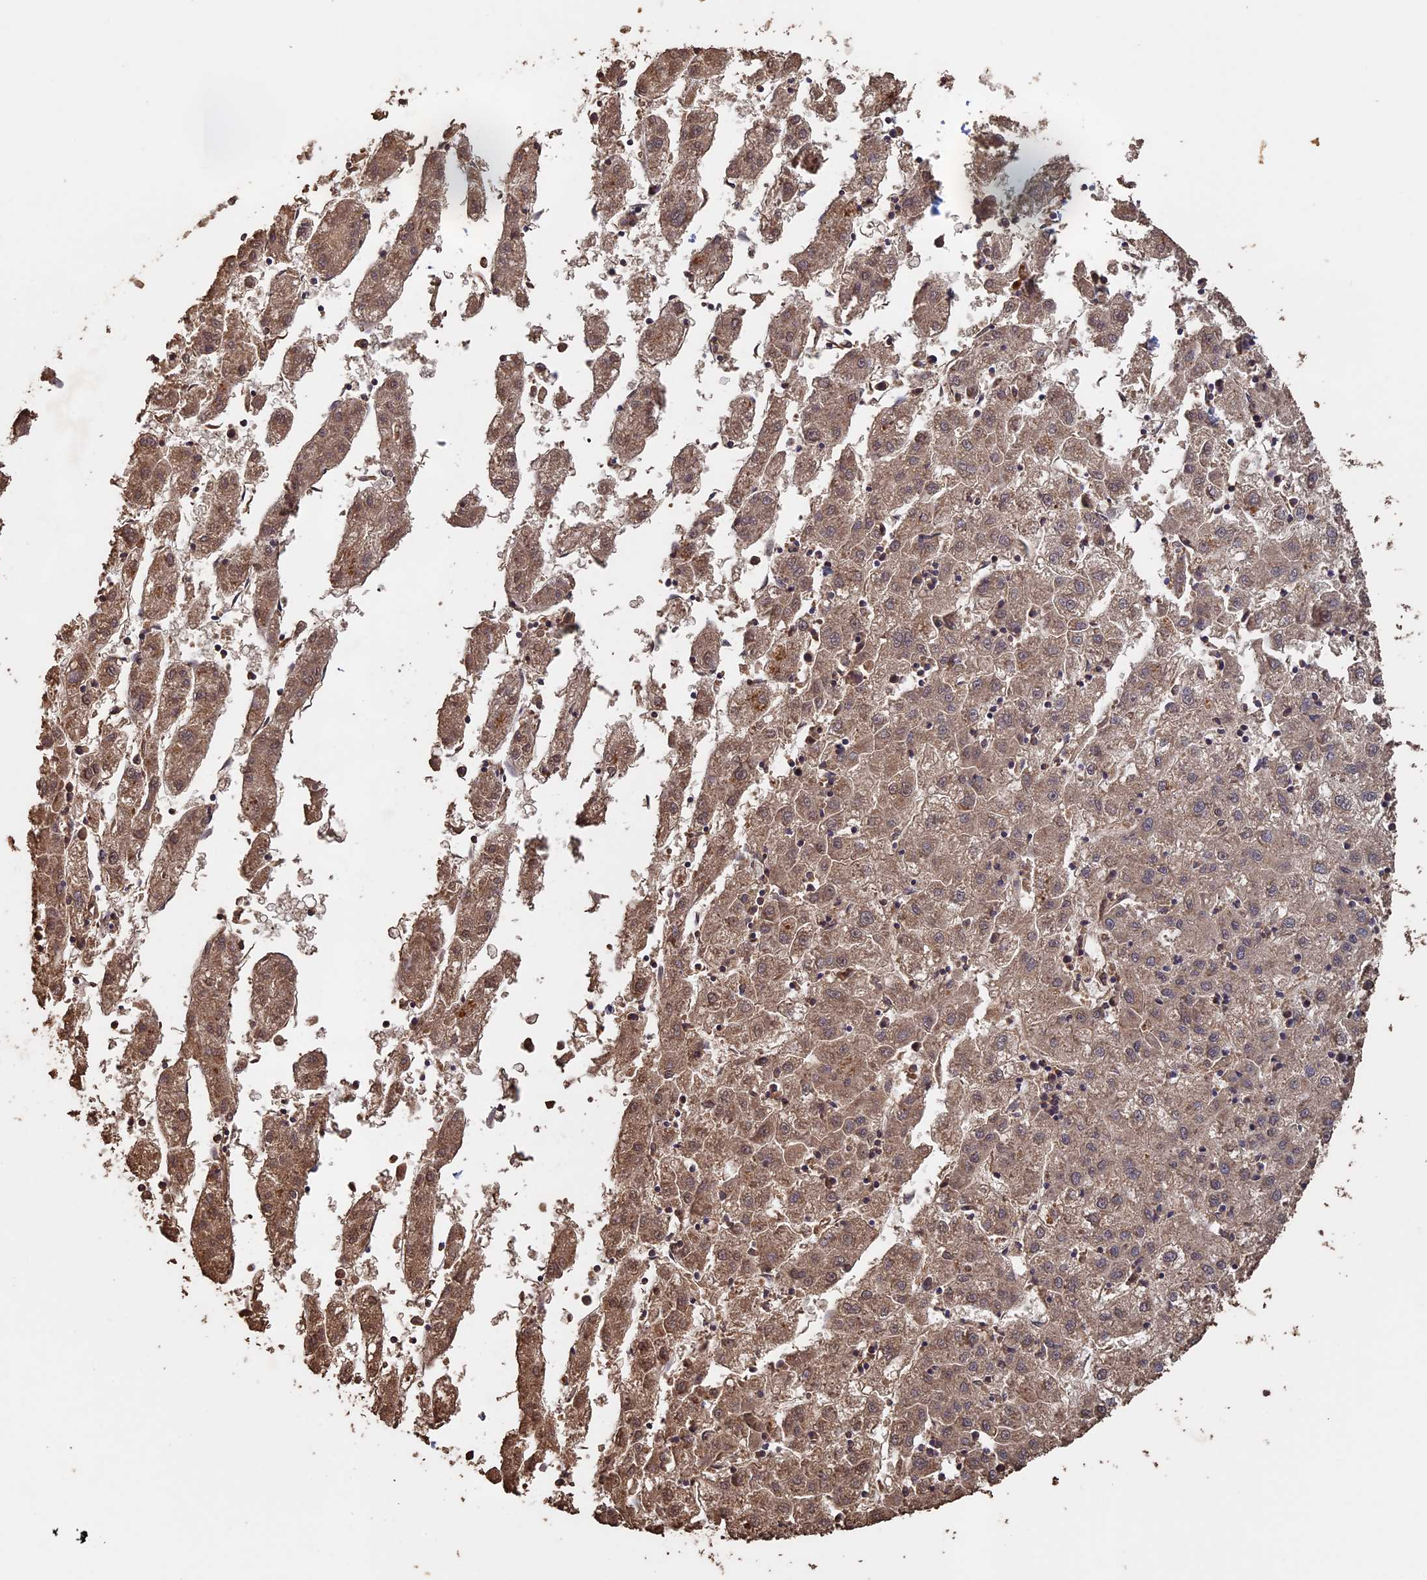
{"staining": {"intensity": "moderate", "quantity": "25%-75%", "location": "cytoplasmic/membranous"}, "tissue": "liver cancer", "cell_type": "Tumor cells", "image_type": "cancer", "snomed": [{"axis": "morphology", "description": "Carcinoma, Hepatocellular, NOS"}, {"axis": "topography", "description": "Liver"}], "caption": "IHC staining of hepatocellular carcinoma (liver), which displays medium levels of moderate cytoplasmic/membranous staining in approximately 25%-75% of tumor cells indicating moderate cytoplasmic/membranous protein positivity. The staining was performed using DAB (brown) for protein detection and nuclei were counterstained in hematoxylin (blue).", "gene": "HUNK", "patient": {"sex": "male", "age": 72}}